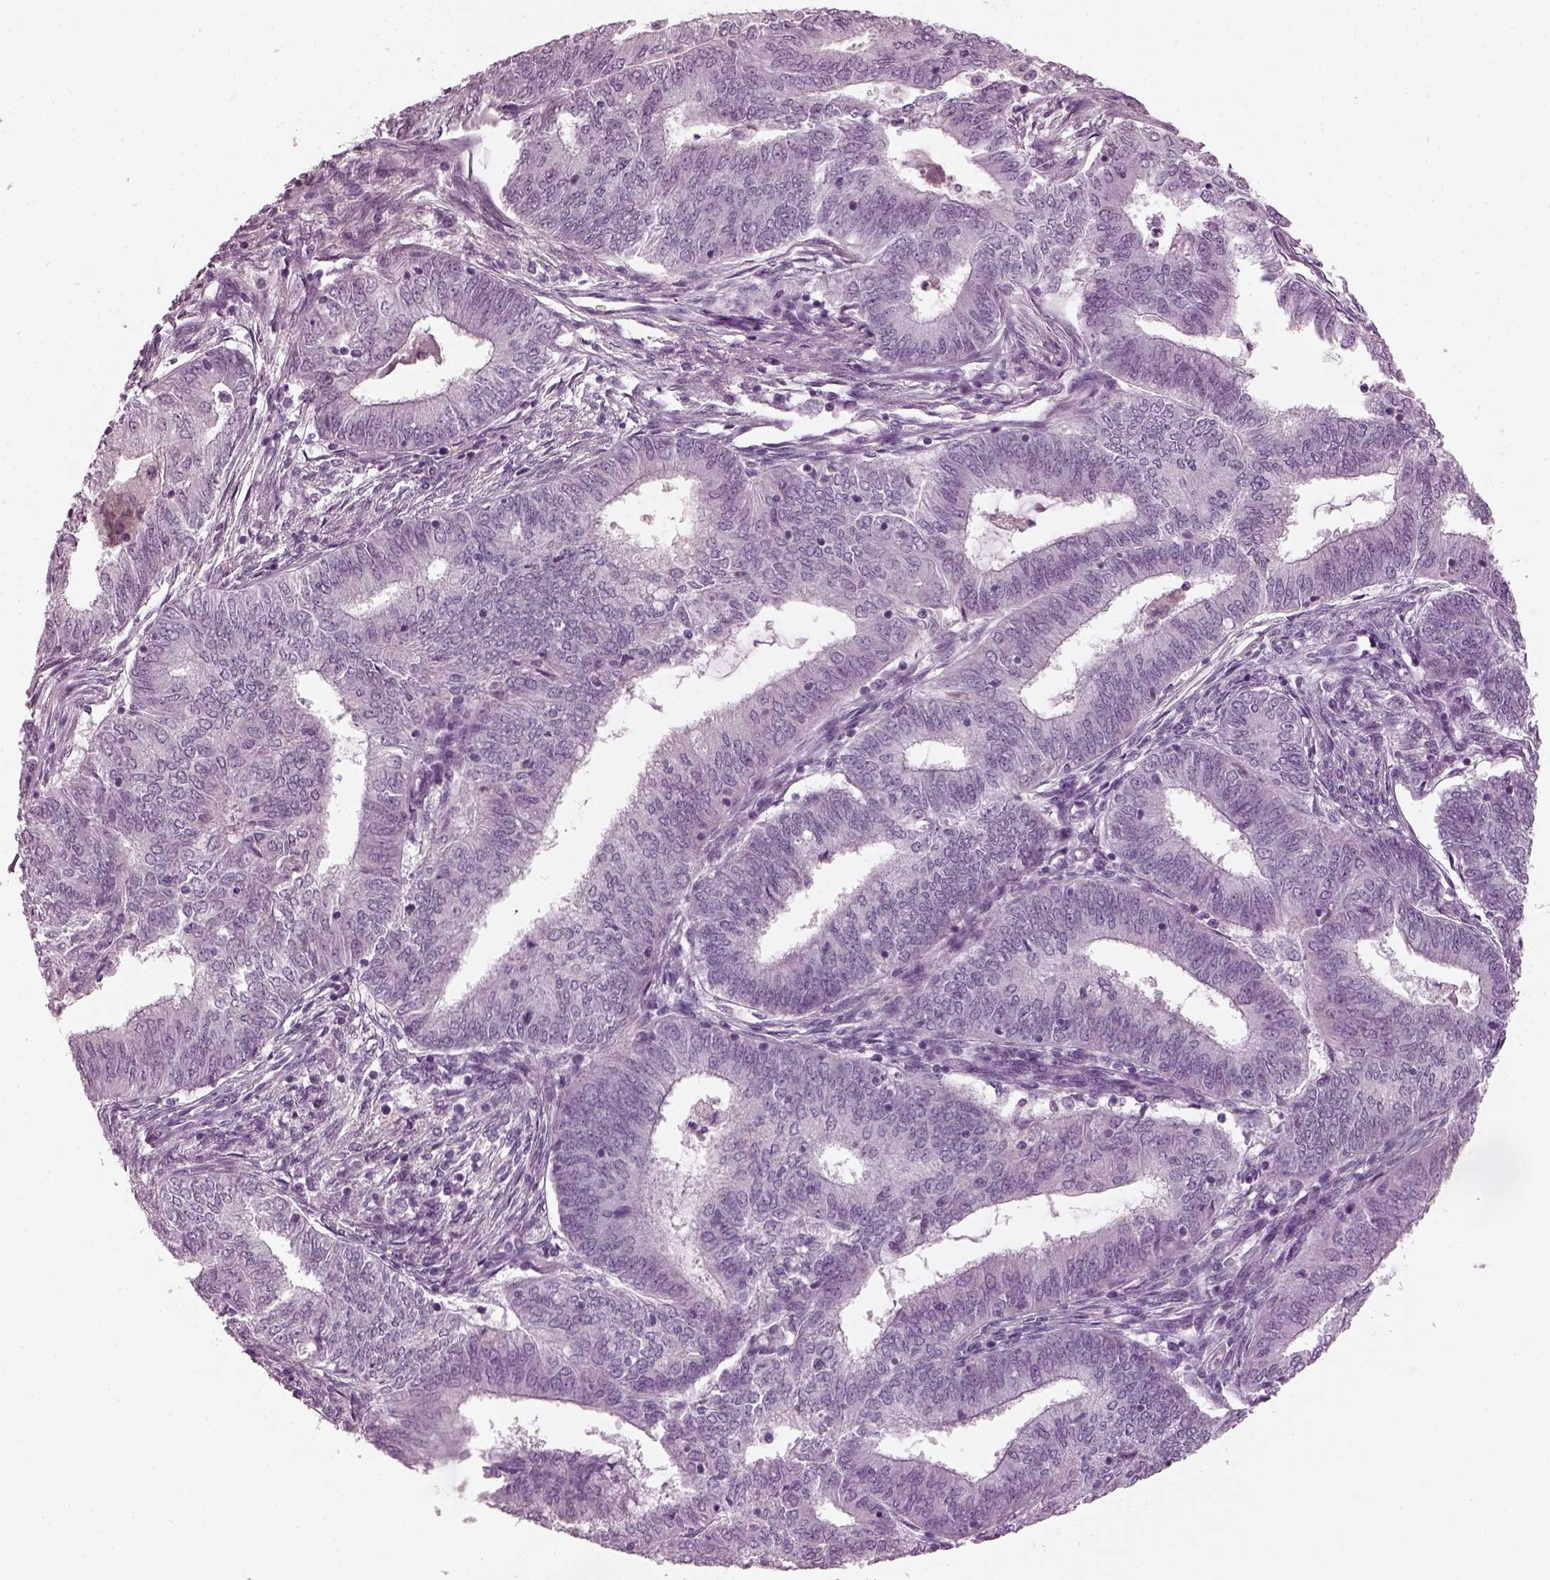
{"staining": {"intensity": "negative", "quantity": "none", "location": "none"}, "tissue": "endometrial cancer", "cell_type": "Tumor cells", "image_type": "cancer", "snomed": [{"axis": "morphology", "description": "Adenocarcinoma, NOS"}, {"axis": "topography", "description": "Endometrium"}], "caption": "DAB immunohistochemical staining of human endometrial cancer displays no significant expression in tumor cells.", "gene": "SLC6A17", "patient": {"sex": "female", "age": 62}}